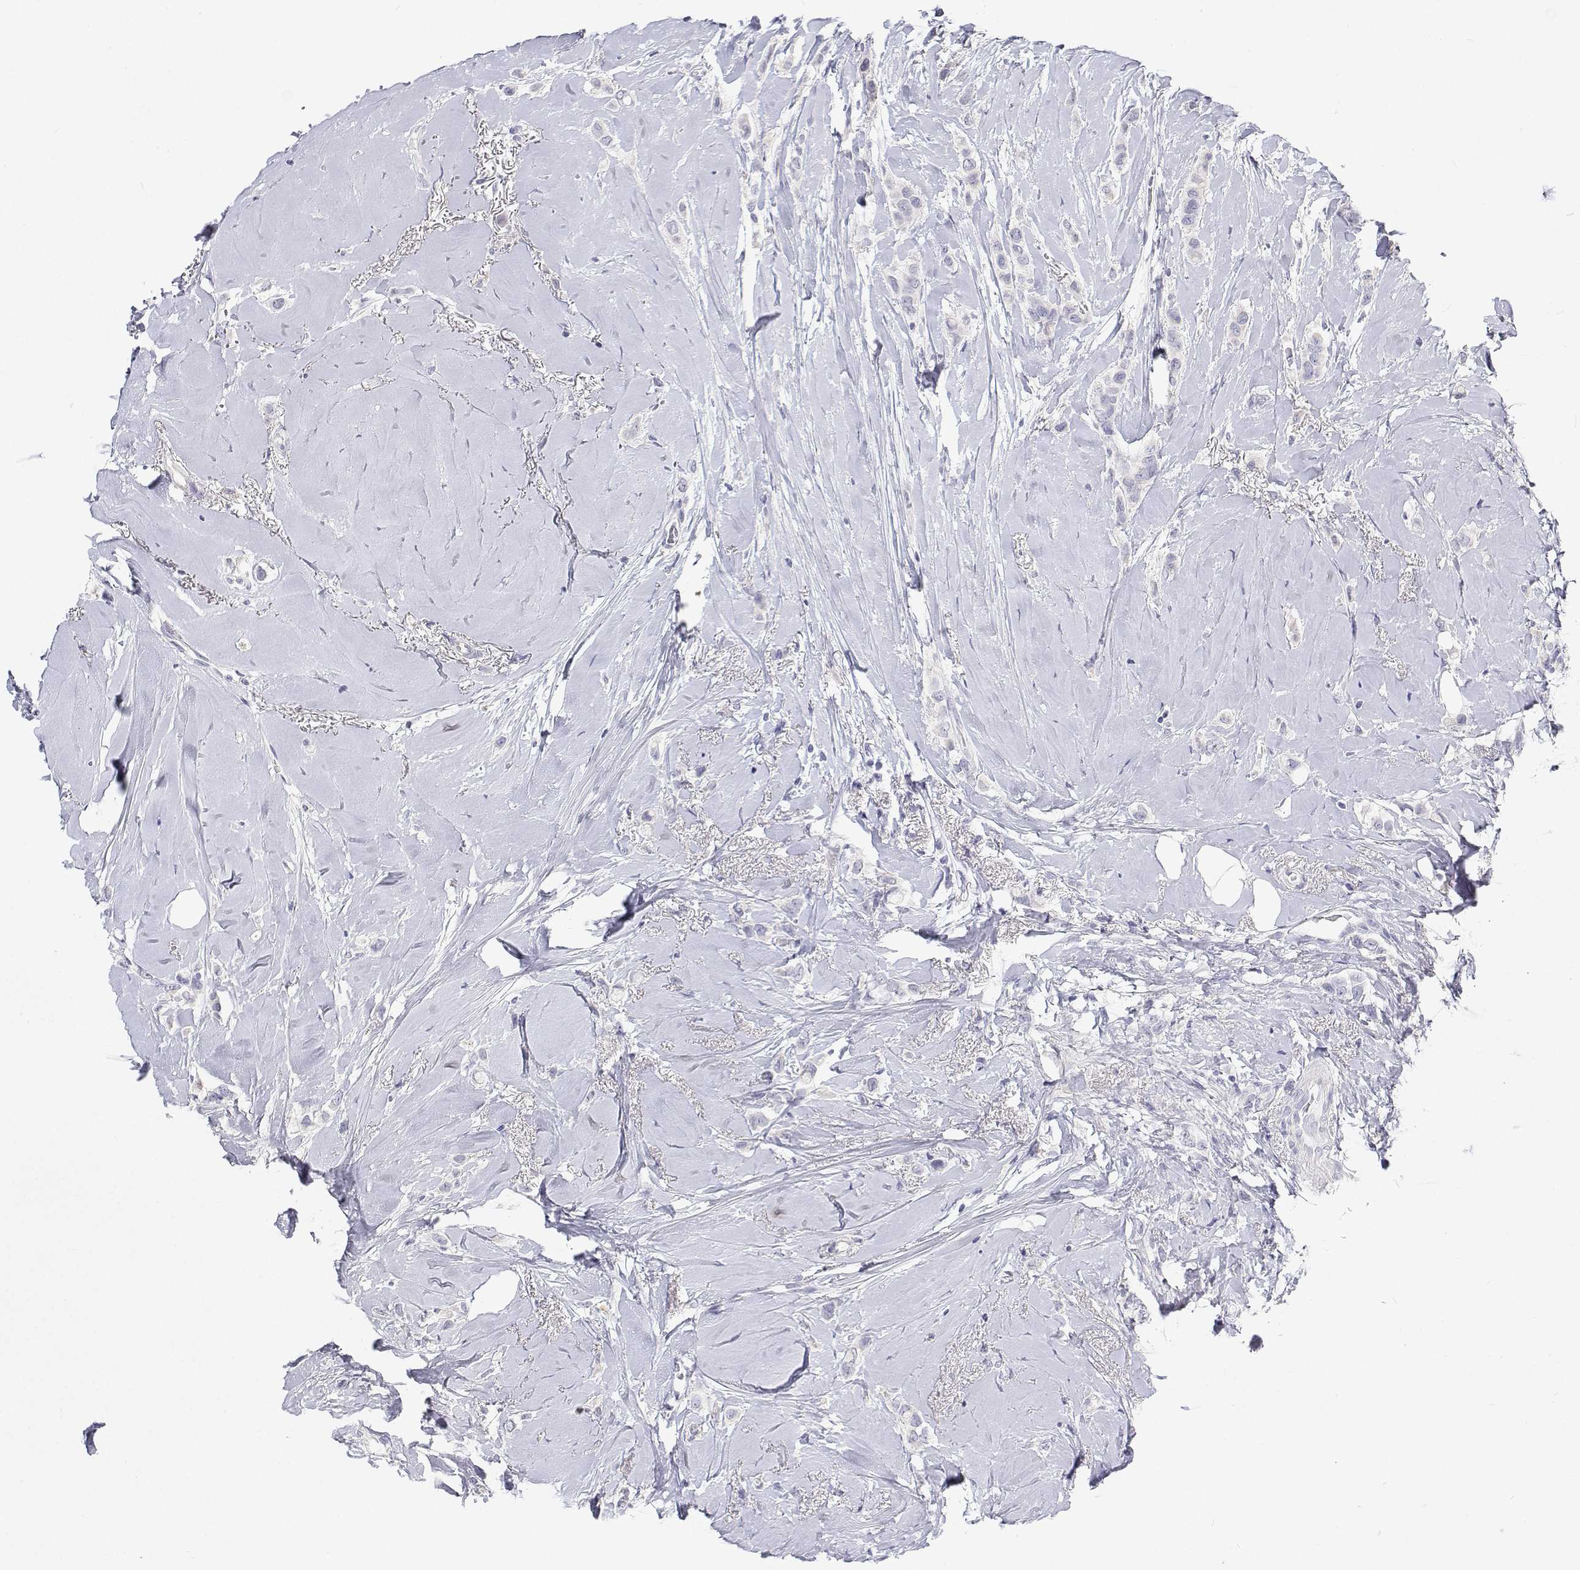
{"staining": {"intensity": "negative", "quantity": "none", "location": "none"}, "tissue": "breast cancer", "cell_type": "Tumor cells", "image_type": "cancer", "snomed": [{"axis": "morphology", "description": "Lobular carcinoma"}, {"axis": "topography", "description": "Breast"}], "caption": "Immunohistochemical staining of human breast cancer (lobular carcinoma) reveals no significant expression in tumor cells.", "gene": "NCR2", "patient": {"sex": "female", "age": 66}}